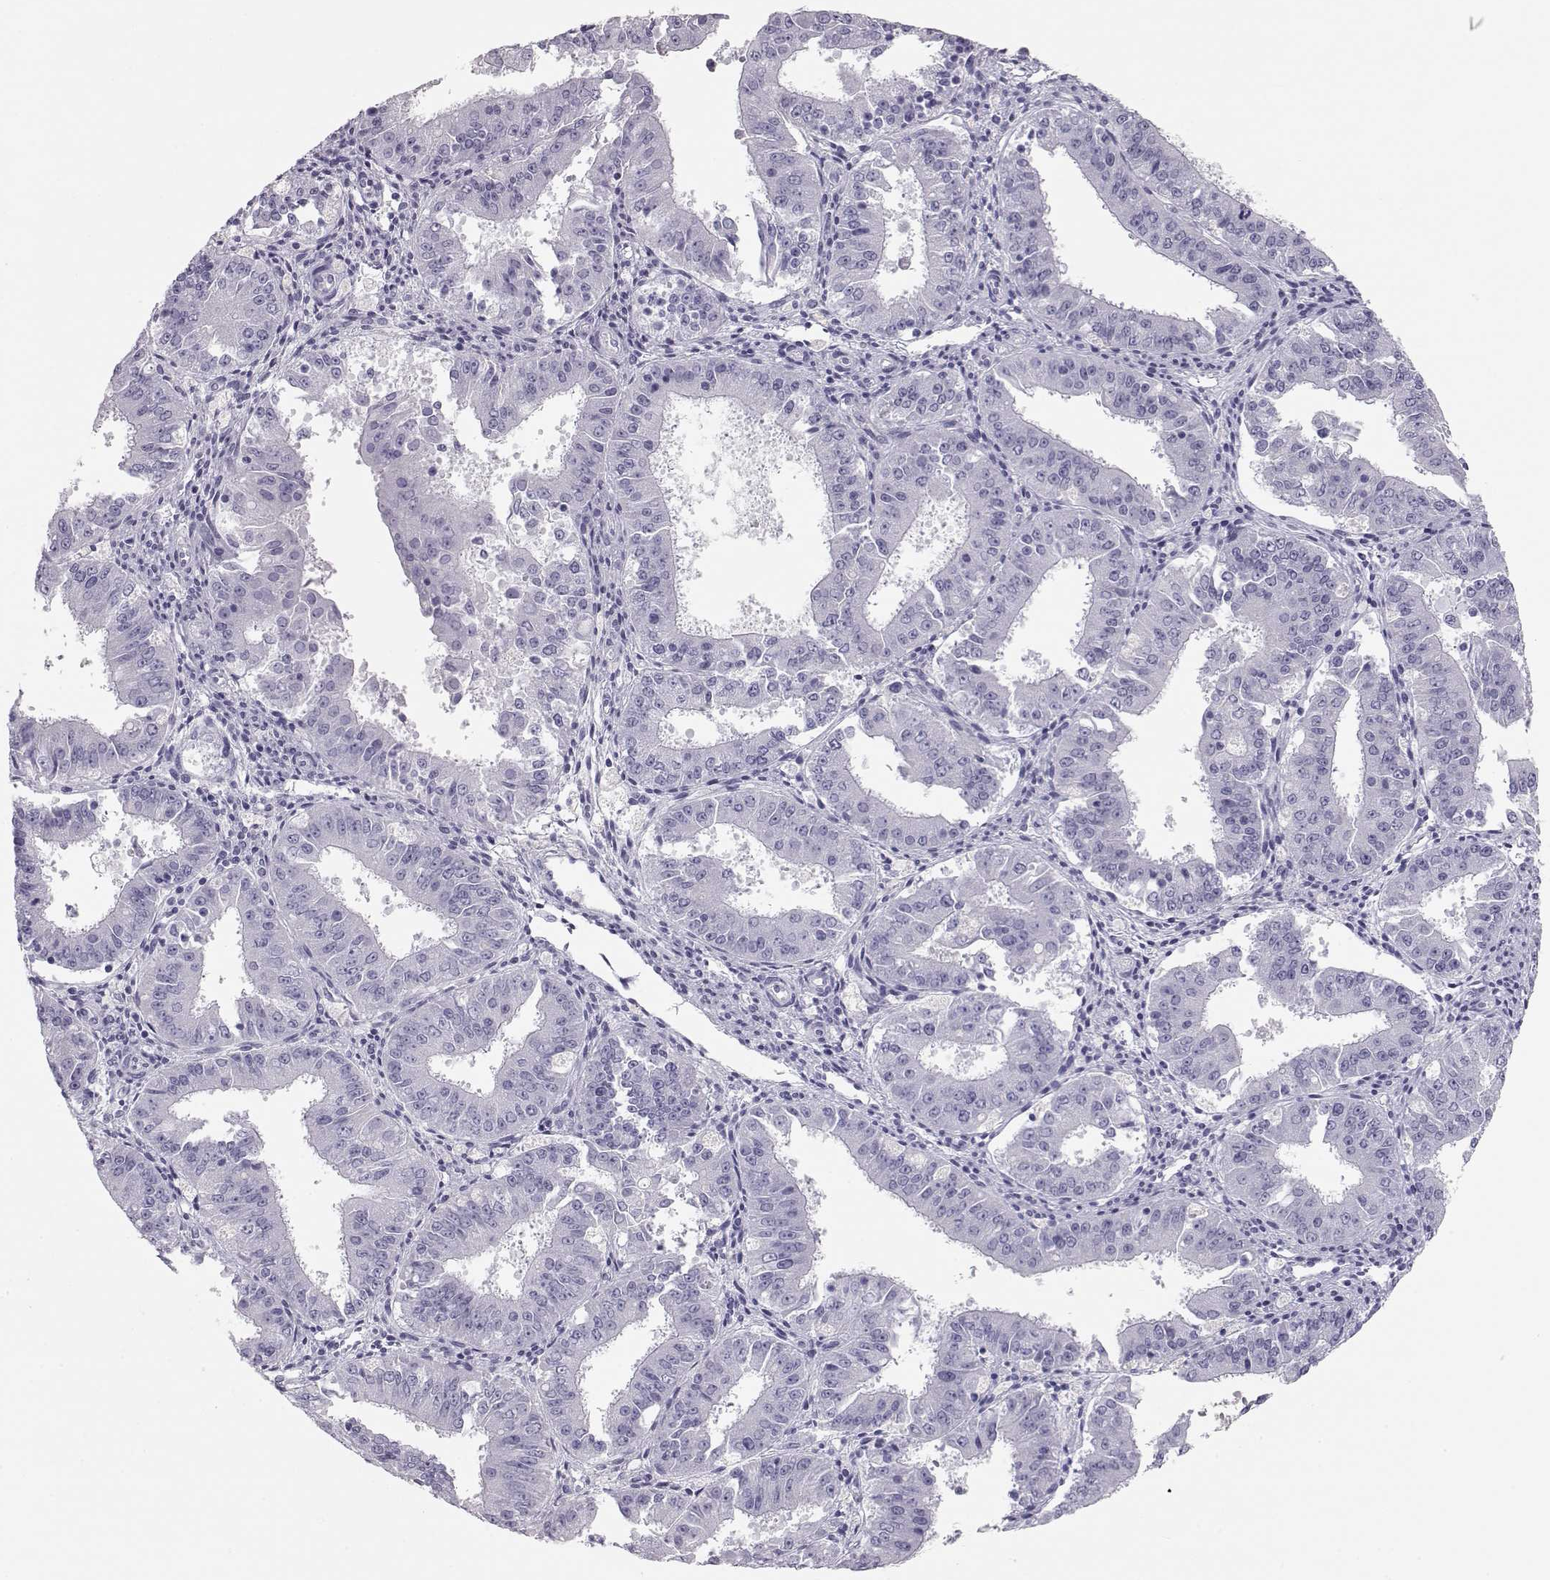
{"staining": {"intensity": "negative", "quantity": "none", "location": "none"}, "tissue": "ovarian cancer", "cell_type": "Tumor cells", "image_type": "cancer", "snomed": [{"axis": "morphology", "description": "Carcinoma, endometroid"}, {"axis": "topography", "description": "Ovary"}], "caption": "An immunohistochemistry (IHC) micrograph of ovarian cancer (endometroid carcinoma) is shown. There is no staining in tumor cells of ovarian cancer (endometroid carcinoma). (DAB immunohistochemistry with hematoxylin counter stain).", "gene": "MIP", "patient": {"sex": "female", "age": 42}}